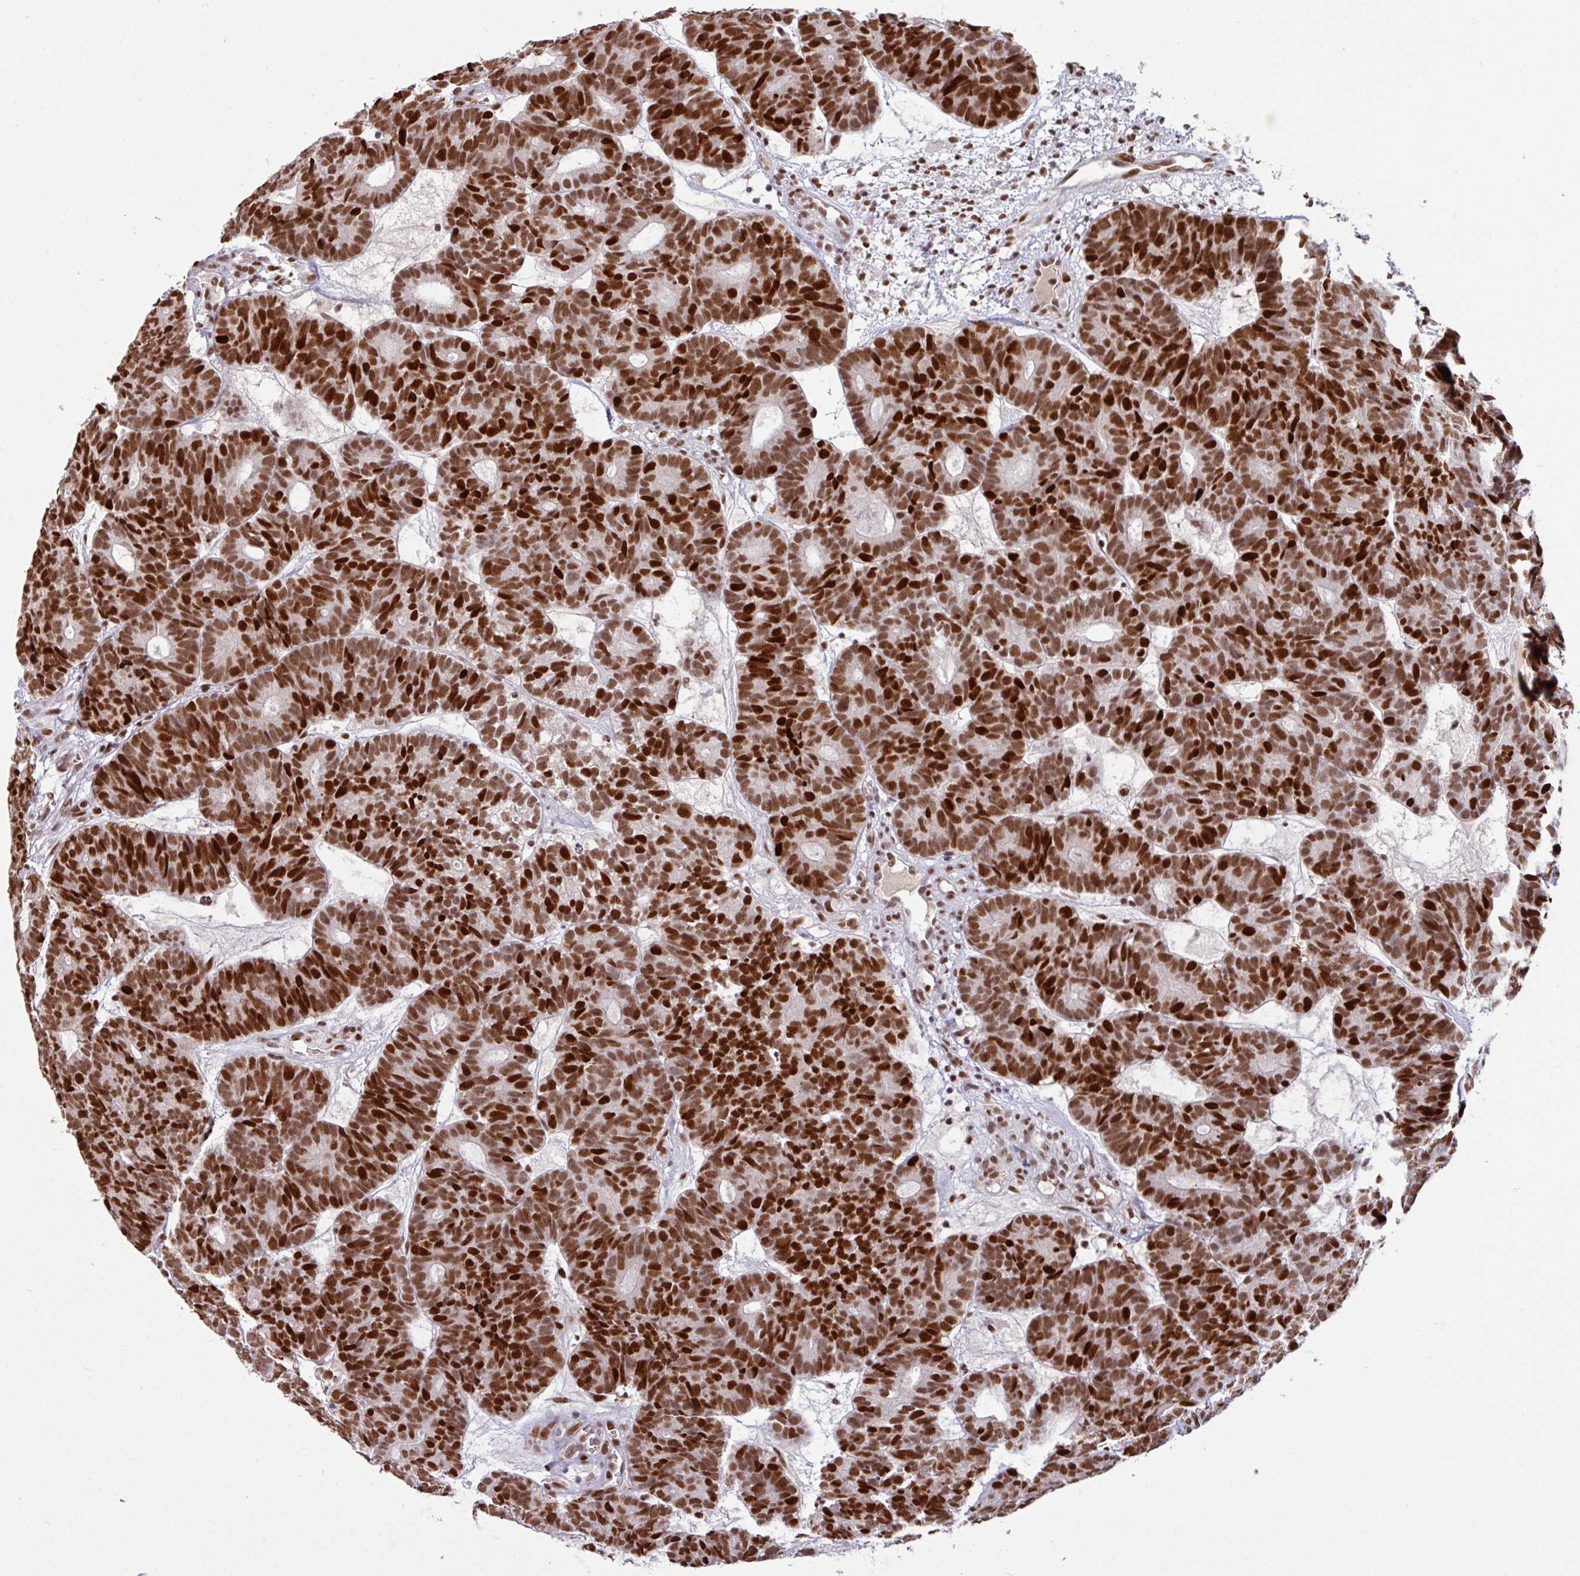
{"staining": {"intensity": "strong", "quantity": ">75%", "location": "nuclear"}, "tissue": "head and neck cancer", "cell_type": "Tumor cells", "image_type": "cancer", "snomed": [{"axis": "morphology", "description": "Adenocarcinoma, NOS"}, {"axis": "topography", "description": "Head-Neck"}], "caption": "Immunohistochemistry staining of head and neck cancer (adenocarcinoma), which exhibits high levels of strong nuclear expression in about >75% of tumor cells indicating strong nuclear protein staining. The staining was performed using DAB (3,3'-diaminobenzidine) (brown) for protein detection and nuclei were counterstained in hematoxylin (blue).", "gene": "TDG", "patient": {"sex": "female", "age": 81}}